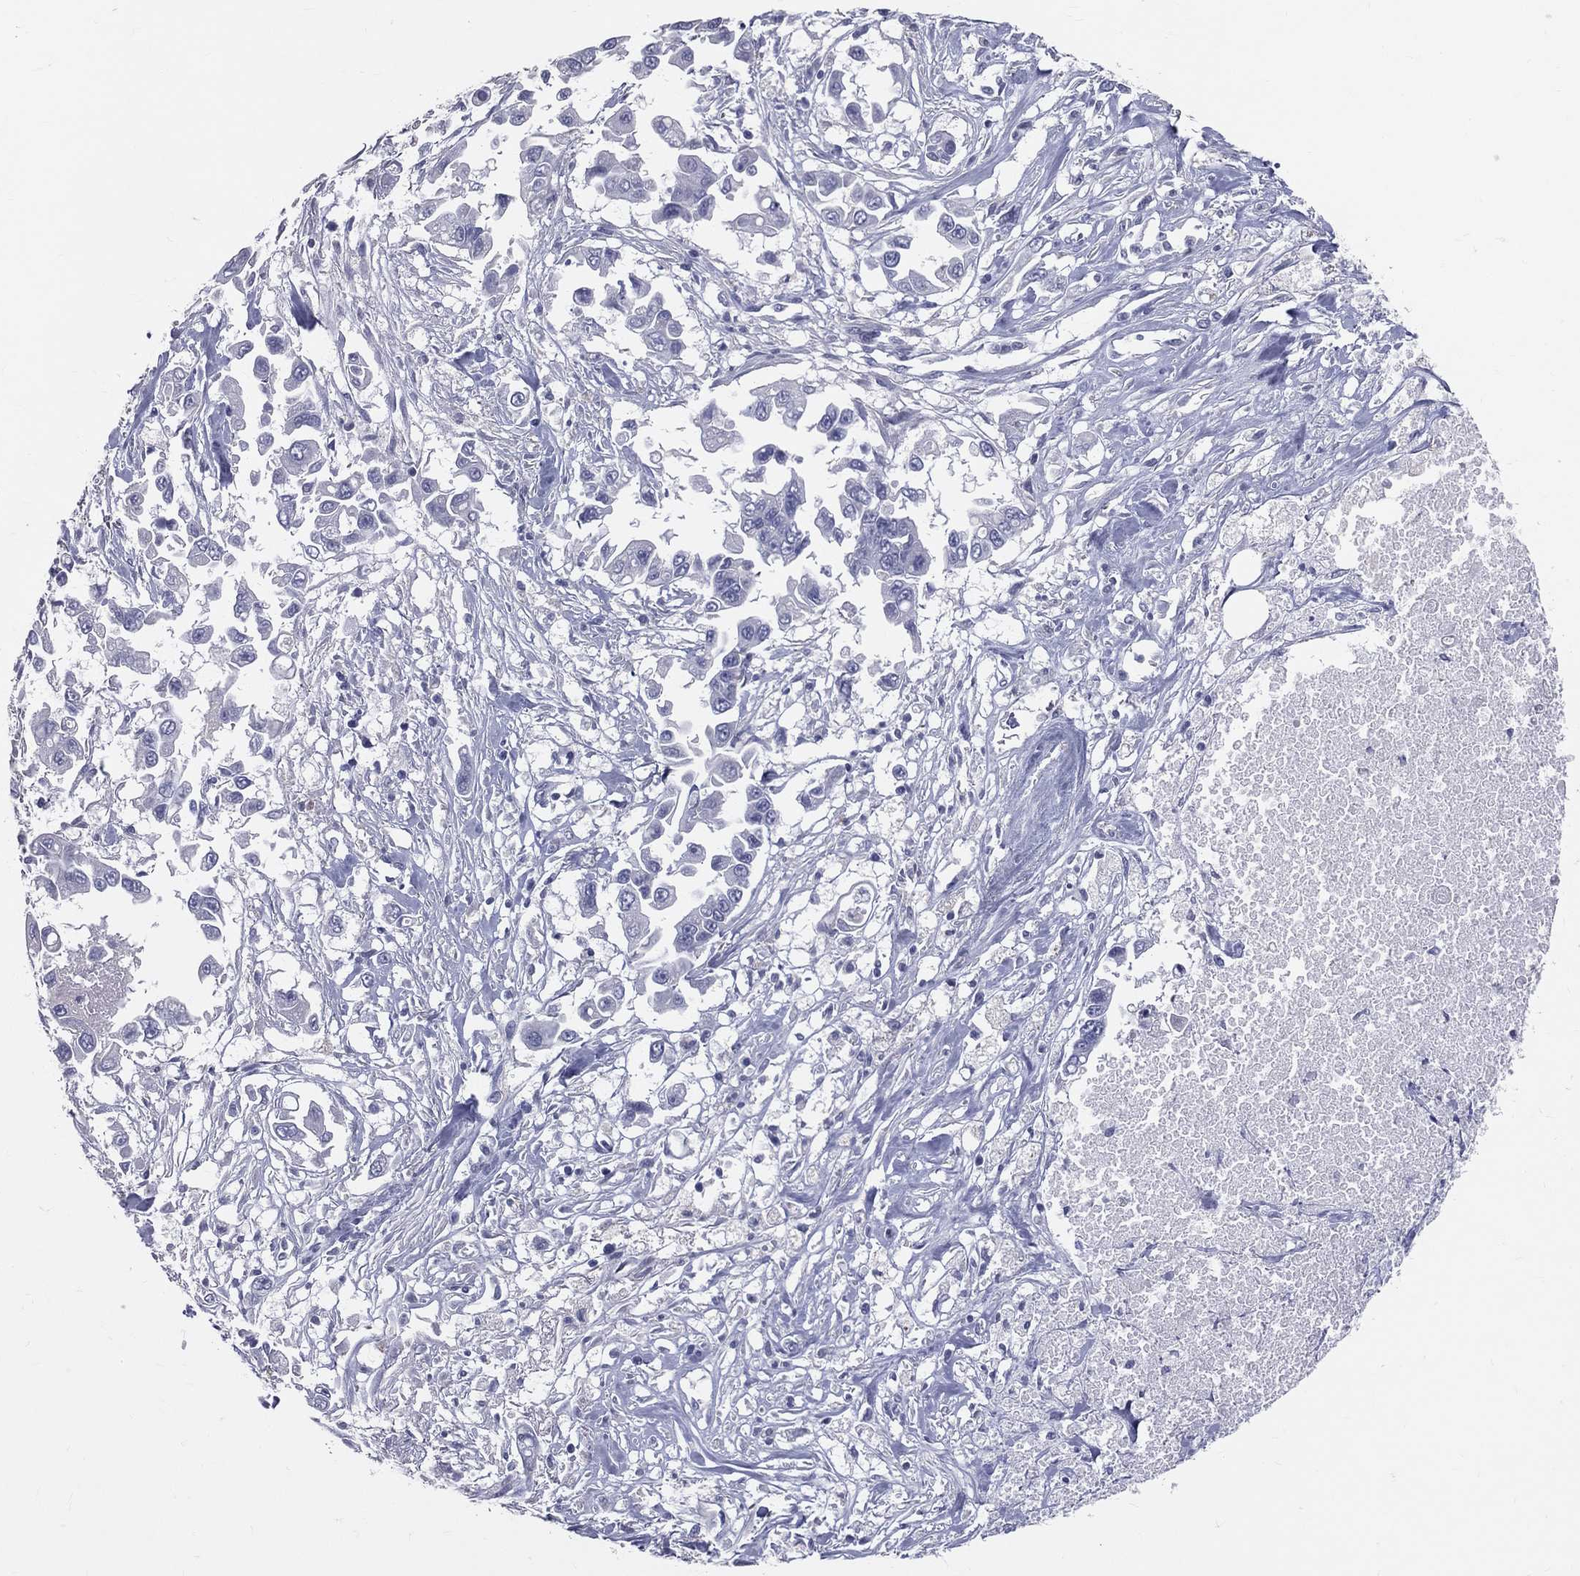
{"staining": {"intensity": "negative", "quantity": "none", "location": "none"}, "tissue": "pancreatic cancer", "cell_type": "Tumor cells", "image_type": "cancer", "snomed": [{"axis": "morphology", "description": "Adenocarcinoma, NOS"}, {"axis": "topography", "description": "Pancreas"}], "caption": "Adenocarcinoma (pancreatic) was stained to show a protein in brown. There is no significant positivity in tumor cells.", "gene": "TFPI2", "patient": {"sex": "female", "age": 83}}